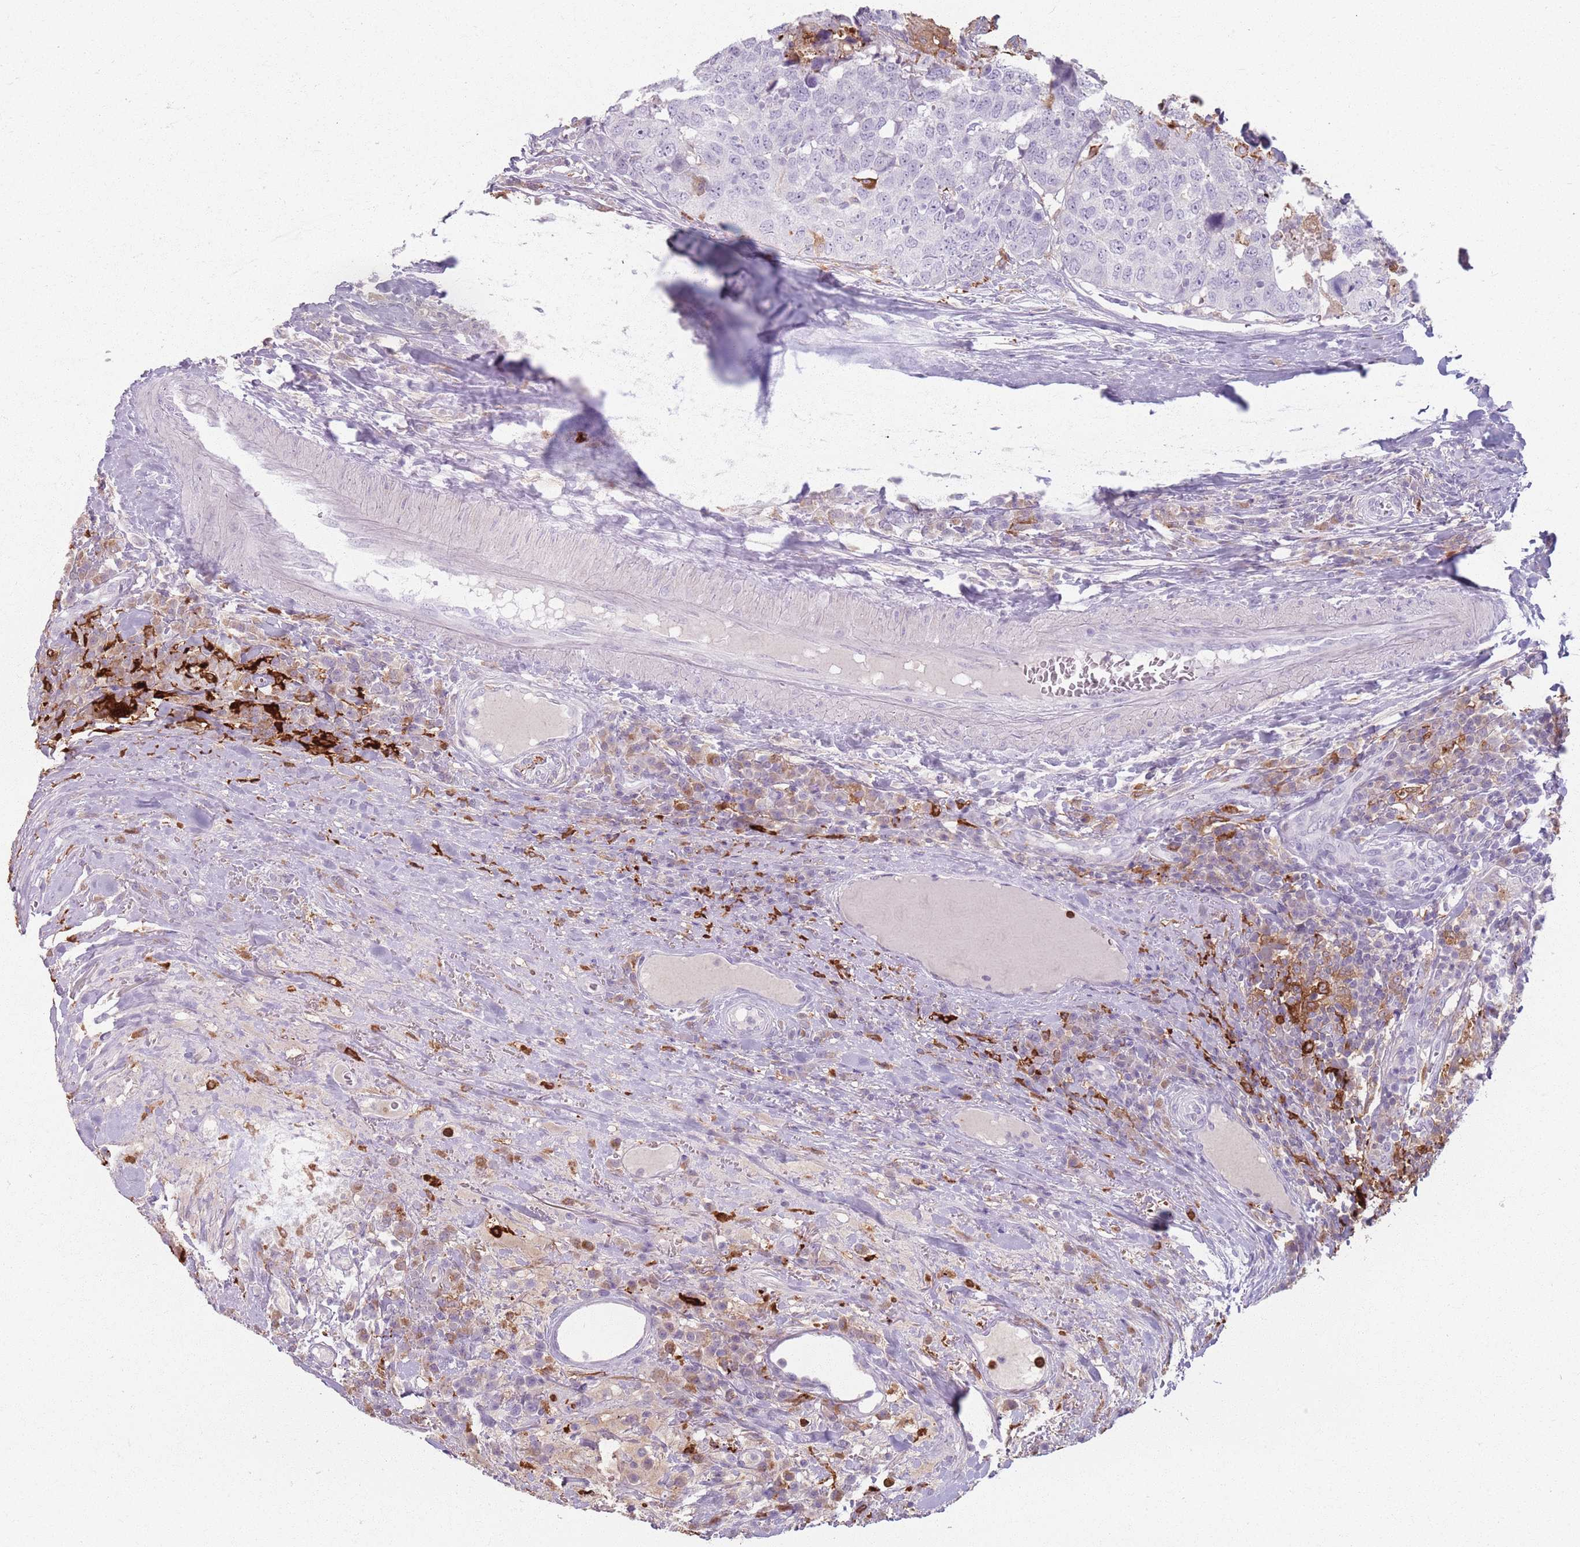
{"staining": {"intensity": "negative", "quantity": "none", "location": "none"}, "tissue": "head and neck cancer", "cell_type": "Tumor cells", "image_type": "cancer", "snomed": [{"axis": "morphology", "description": "Squamous cell carcinoma, NOS"}, {"axis": "topography", "description": "Head-Neck"}], "caption": "Tumor cells are negative for brown protein staining in squamous cell carcinoma (head and neck).", "gene": "GDPGP1", "patient": {"sex": "male", "age": 66}}